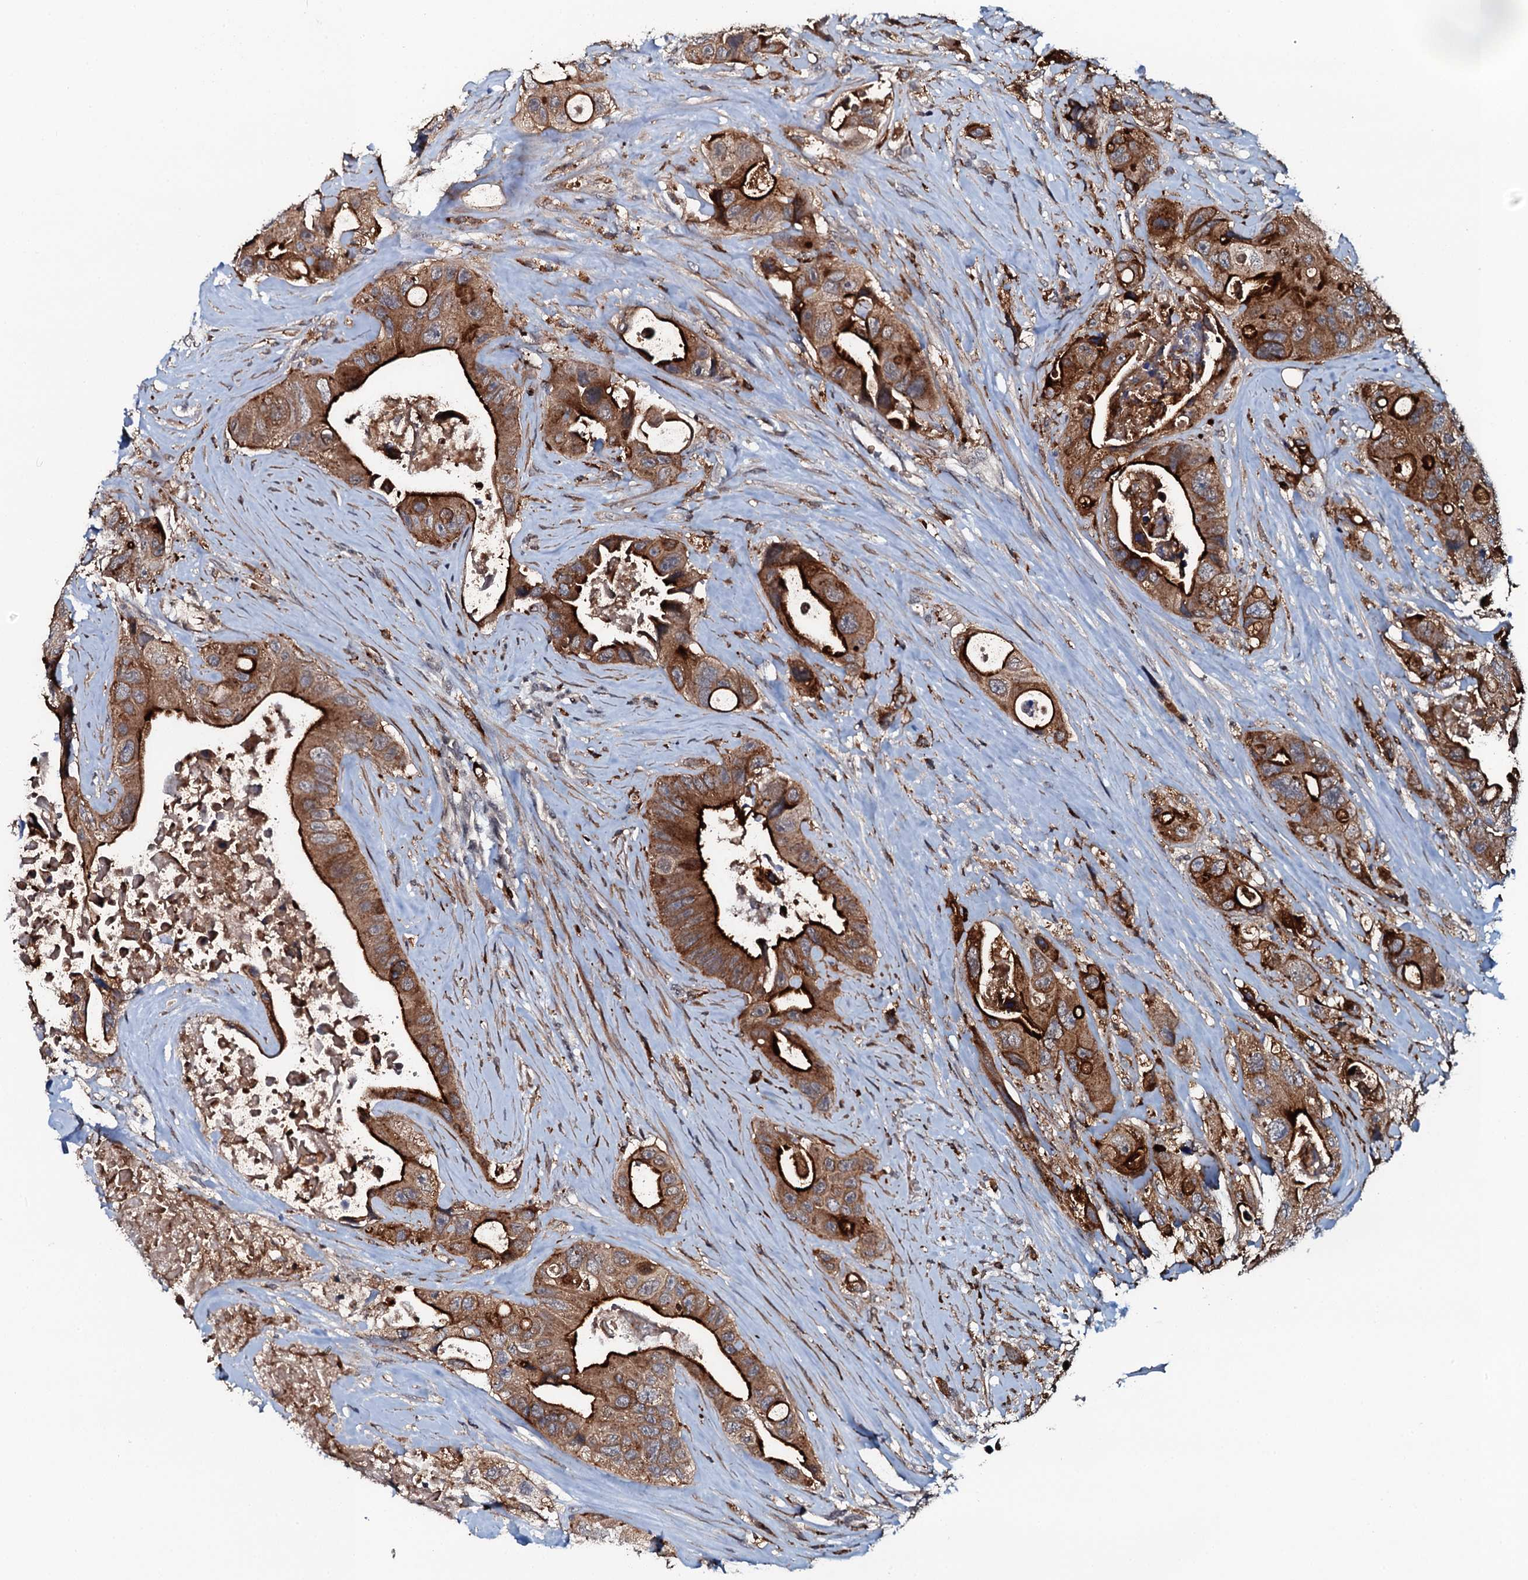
{"staining": {"intensity": "strong", "quantity": ">75%", "location": "cytoplasmic/membranous"}, "tissue": "colorectal cancer", "cell_type": "Tumor cells", "image_type": "cancer", "snomed": [{"axis": "morphology", "description": "Adenocarcinoma, NOS"}, {"axis": "topography", "description": "Colon"}], "caption": "Protein expression analysis of colorectal cancer (adenocarcinoma) exhibits strong cytoplasmic/membranous staining in approximately >75% of tumor cells. (Stains: DAB (3,3'-diaminobenzidine) in brown, nuclei in blue, Microscopy: brightfield microscopy at high magnification).", "gene": "VAMP8", "patient": {"sex": "female", "age": 46}}